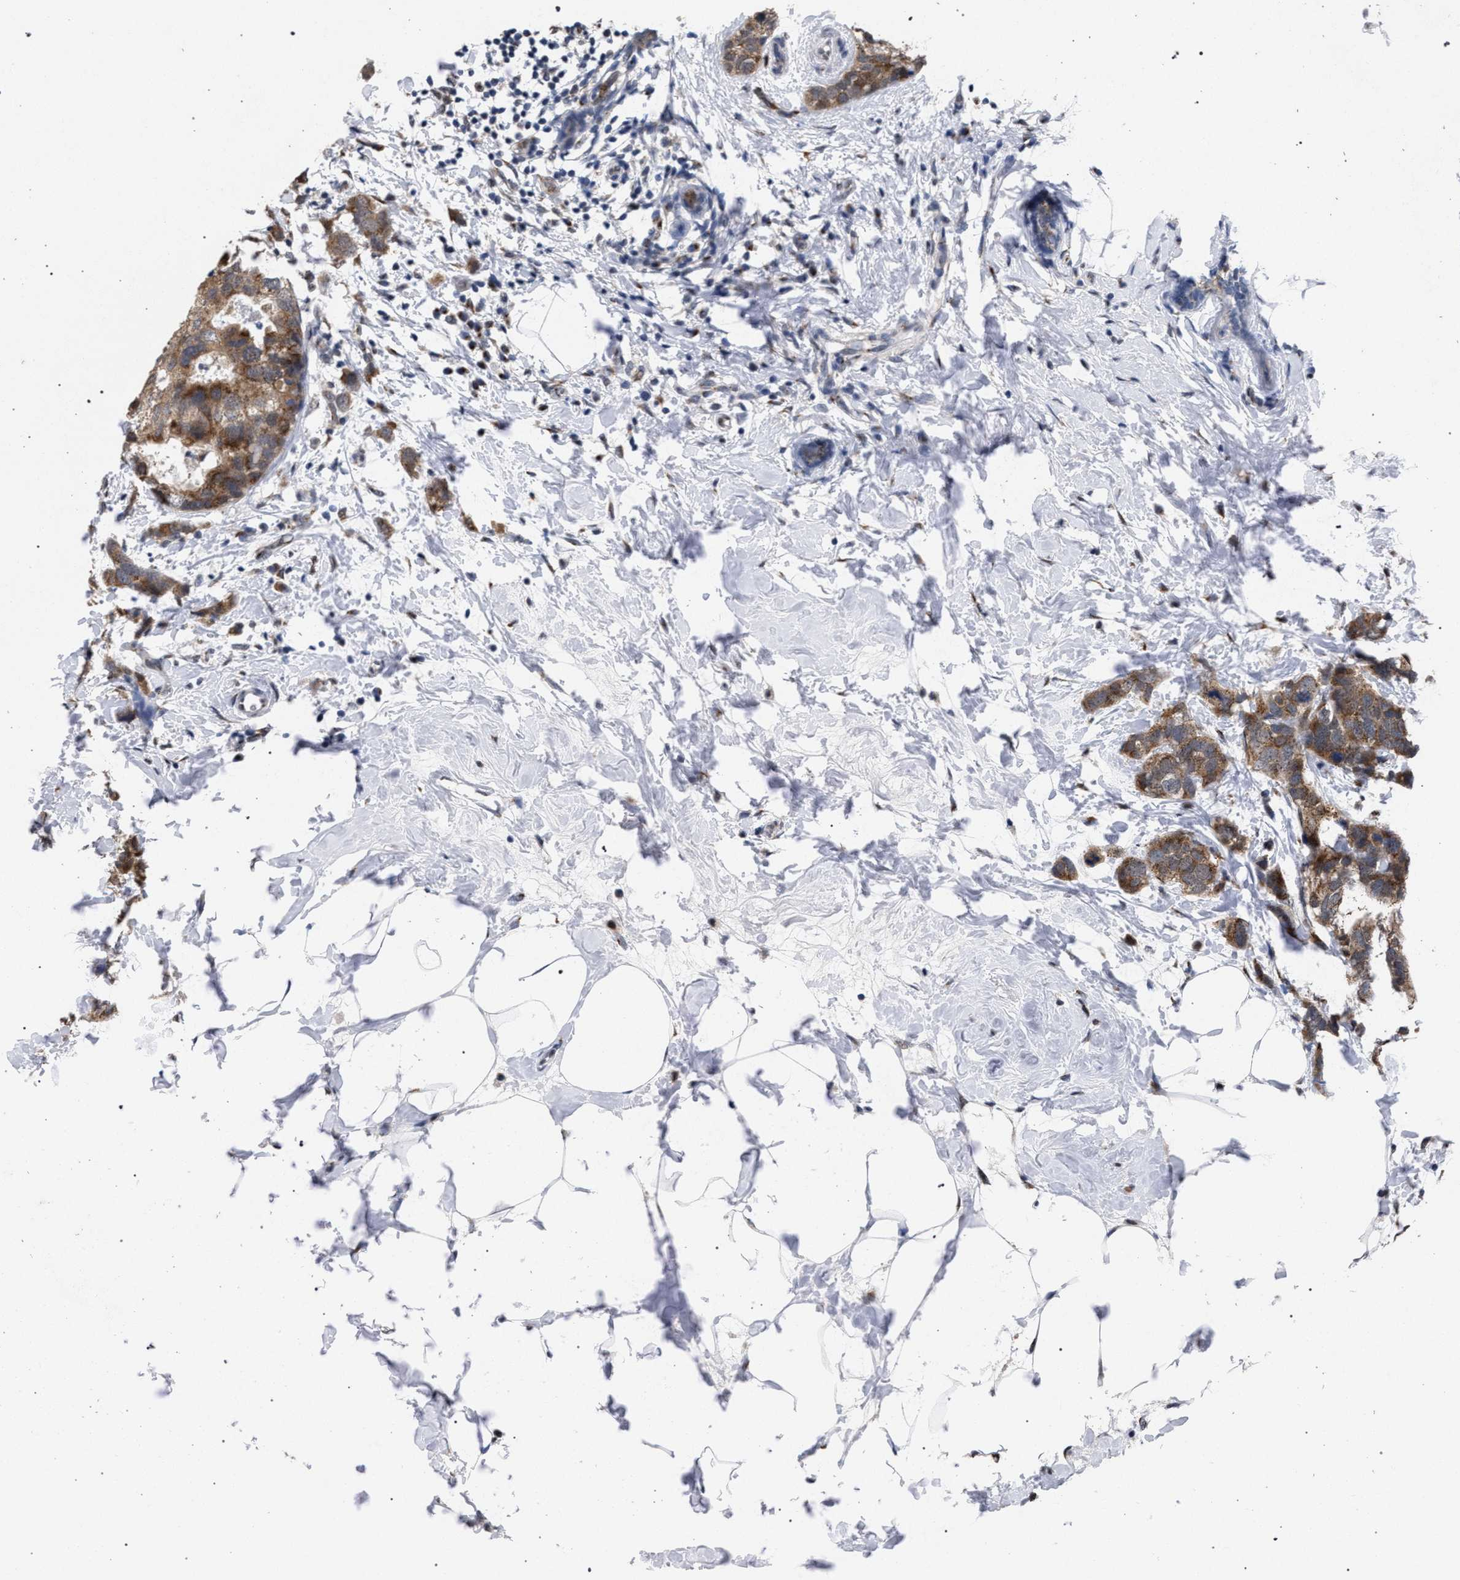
{"staining": {"intensity": "moderate", "quantity": ">75%", "location": "cytoplasmic/membranous"}, "tissue": "breast cancer", "cell_type": "Tumor cells", "image_type": "cancer", "snomed": [{"axis": "morphology", "description": "Normal tissue, NOS"}, {"axis": "morphology", "description": "Duct carcinoma"}, {"axis": "topography", "description": "Breast"}], "caption": "Brown immunohistochemical staining in human invasive ductal carcinoma (breast) reveals moderate cytoplasmic/membranous expression in approximately >75% of tumor cells. (DAB (3,3'-diaminobenzidine) IHC with brightfield microscopy, high magnification).", "gene": "GOLGA2", "patient": {"sex": "female", "age": 50}}